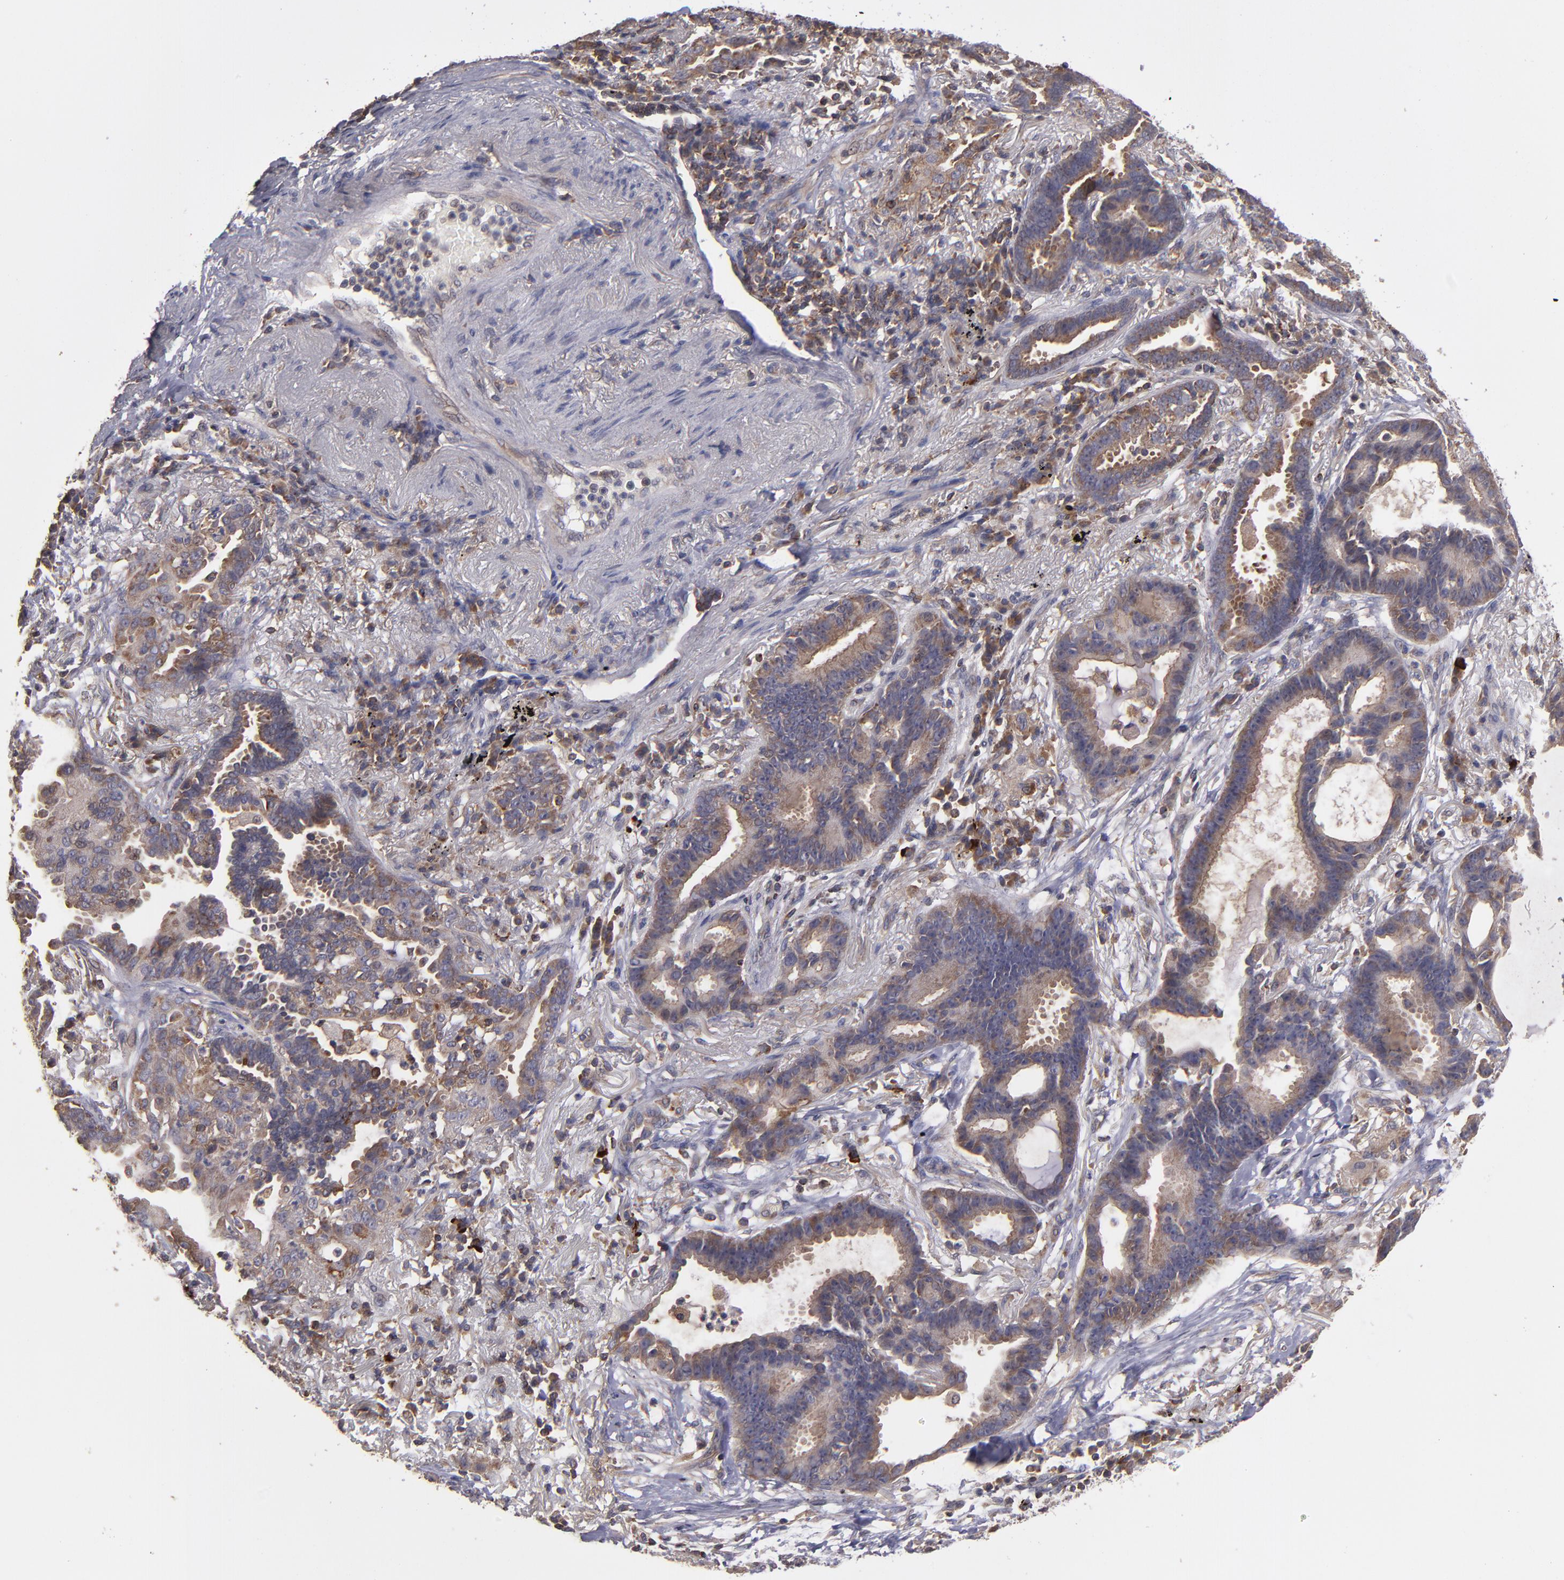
{"staining": {"intensity": "moderate", "quantity": ">75%", "location": "cytoplasmic/membranous"}, "tissue": "lung cancer", "cell_type": "Tumor cells", "image_type": "cancer", "snomed": [{"axis": "morphology", "description": "Adenocarcinoma, NOS"}, {"axis": "topography", "description": "Lung"}], "caption": "IHC of lung adenocarcinoma demonstrates medium levels of moderate cytoplasmic/membranous expression in about >75% of tumor cells.", "gene": "NF2", "patient": {"sex": "female", "age": 64}}